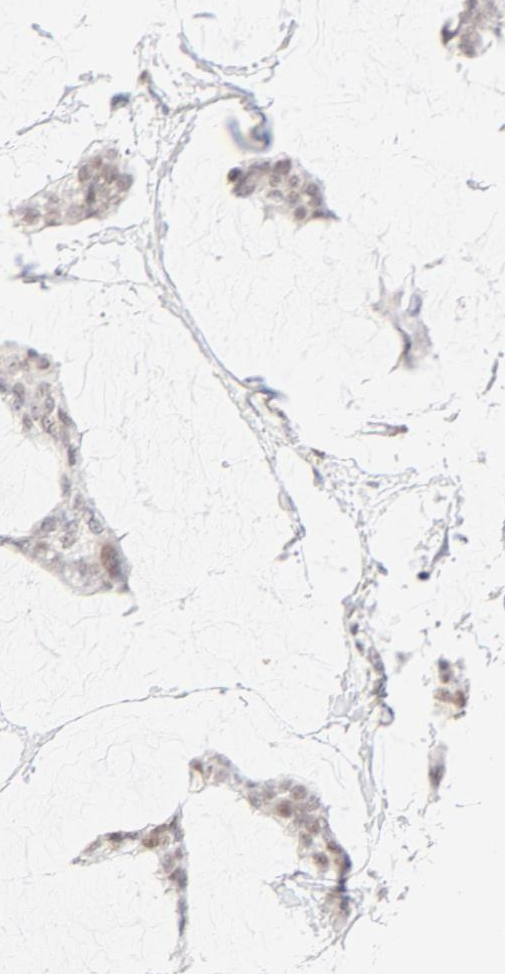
{"staining": {"intensity": "weak", "quantity": "<25%", "location": "nuclear"}, "tissue": "breast cancer", "cell_type": "Tumor cells", "image_type": "cancer", "snomed": [{"axis": "morphology", "description": "Duct carcinoma"}, {"axis": "topography", "description": "Breast"}], "caption": "Immunohistochemical staining of human breast cancer (infiltrating ductal carcinoma) shows no significant staining in tumor cells.", "gene": "PBX1", "patient": {"sex": "female", "age": 93}}